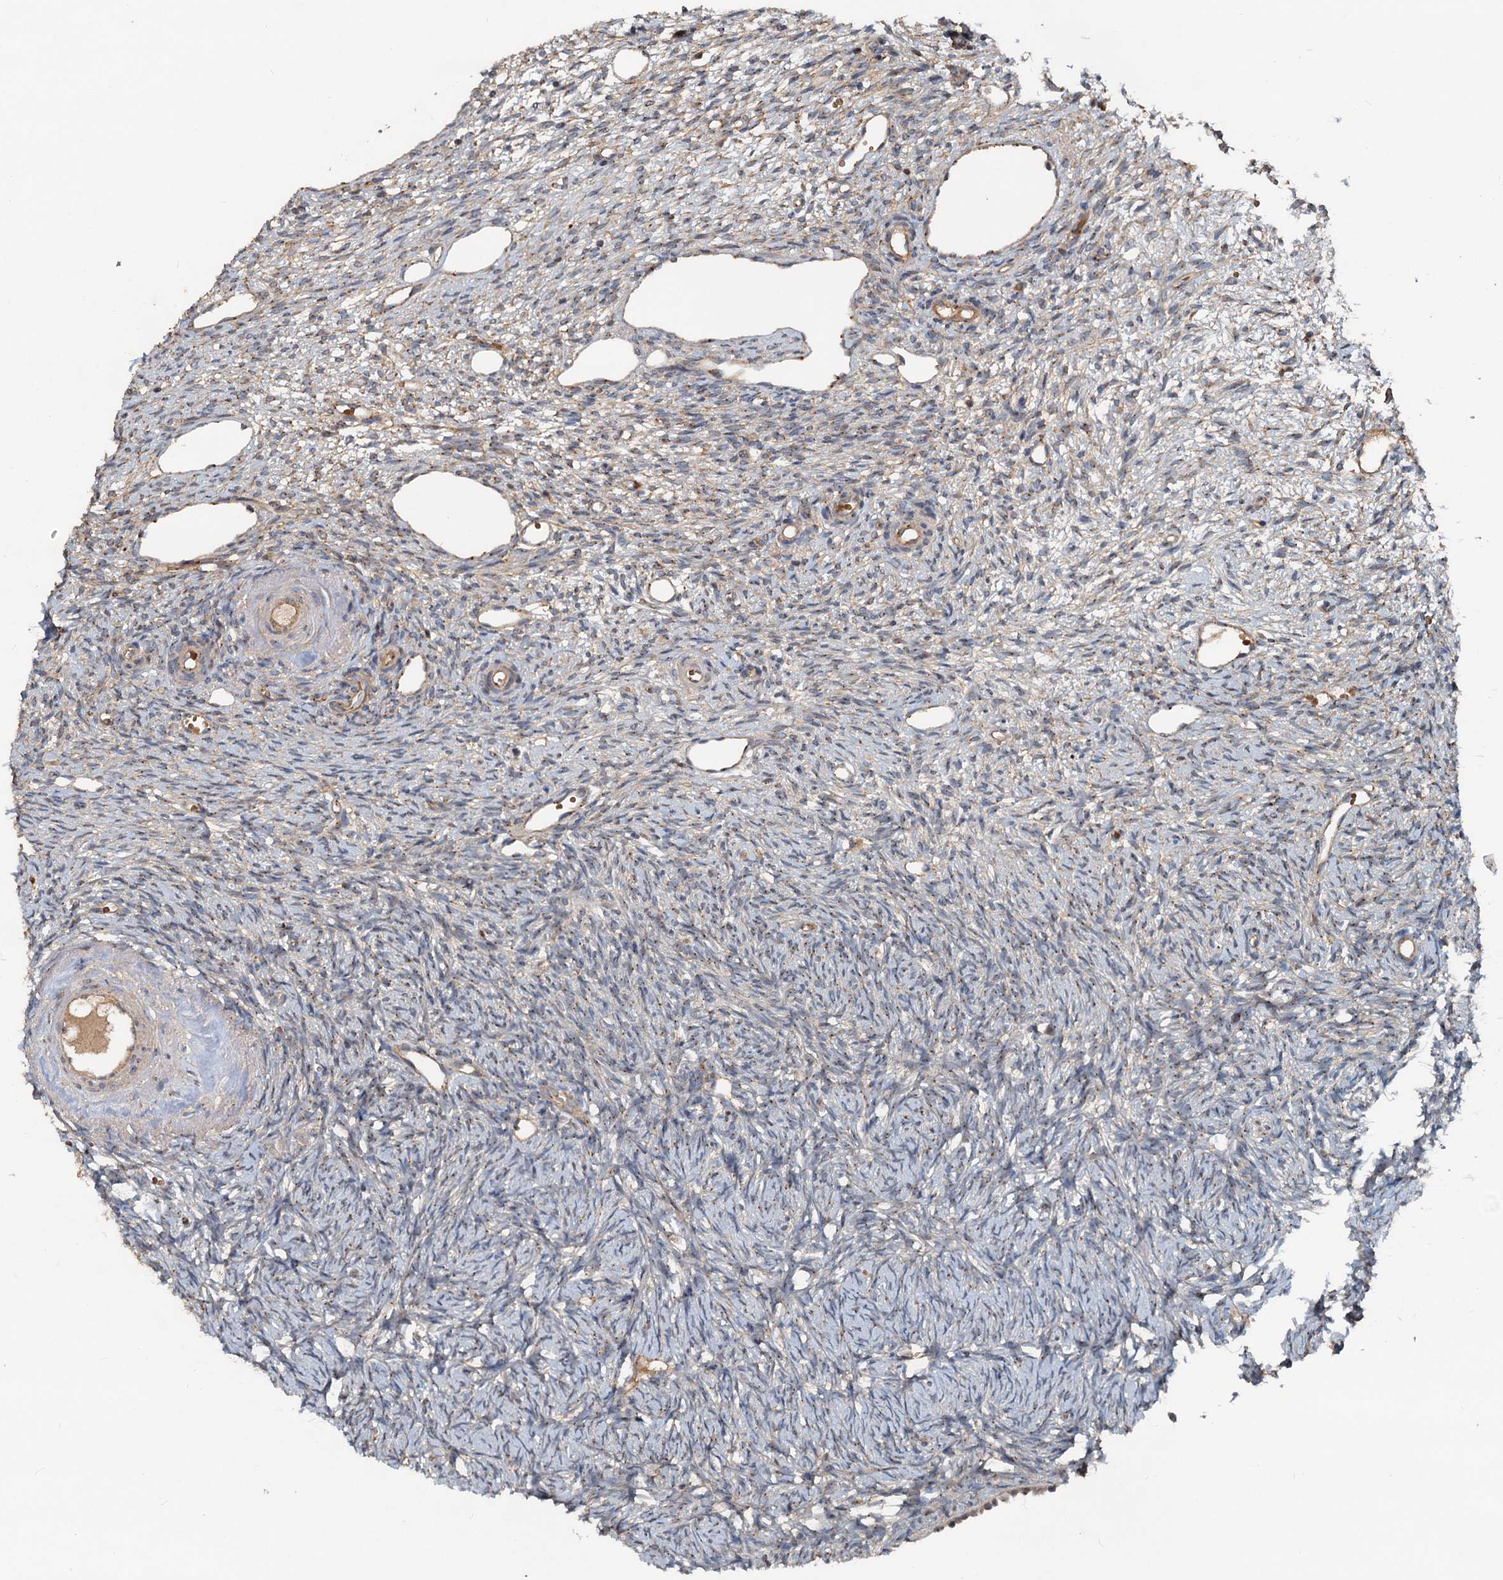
{"staining": {"intensity": "weak", "quantity": "<25%", "location": "cytoplasmic/membranous"}, "tissue": "ovary", "cell_type": "Ovarian stroma cells", "image_type": "normal", "snomed": [{"axis": "morphology", "description": "Normal tissue, NOS"}, {"axis": "topography", "description": "Ovary"}], "caption": "IHC image of unremarkable human ovary stained for a protein (brown), which shows no staining in ovarian stroma cells. Brightfield microscopy of IHC stained with DAB (3,3'-diaminobenzidine) (brown) and hematoxylin (blue), captured at high magnification.", "gene": "CEP68", "patient": {"sex": "female", "age": 51}}